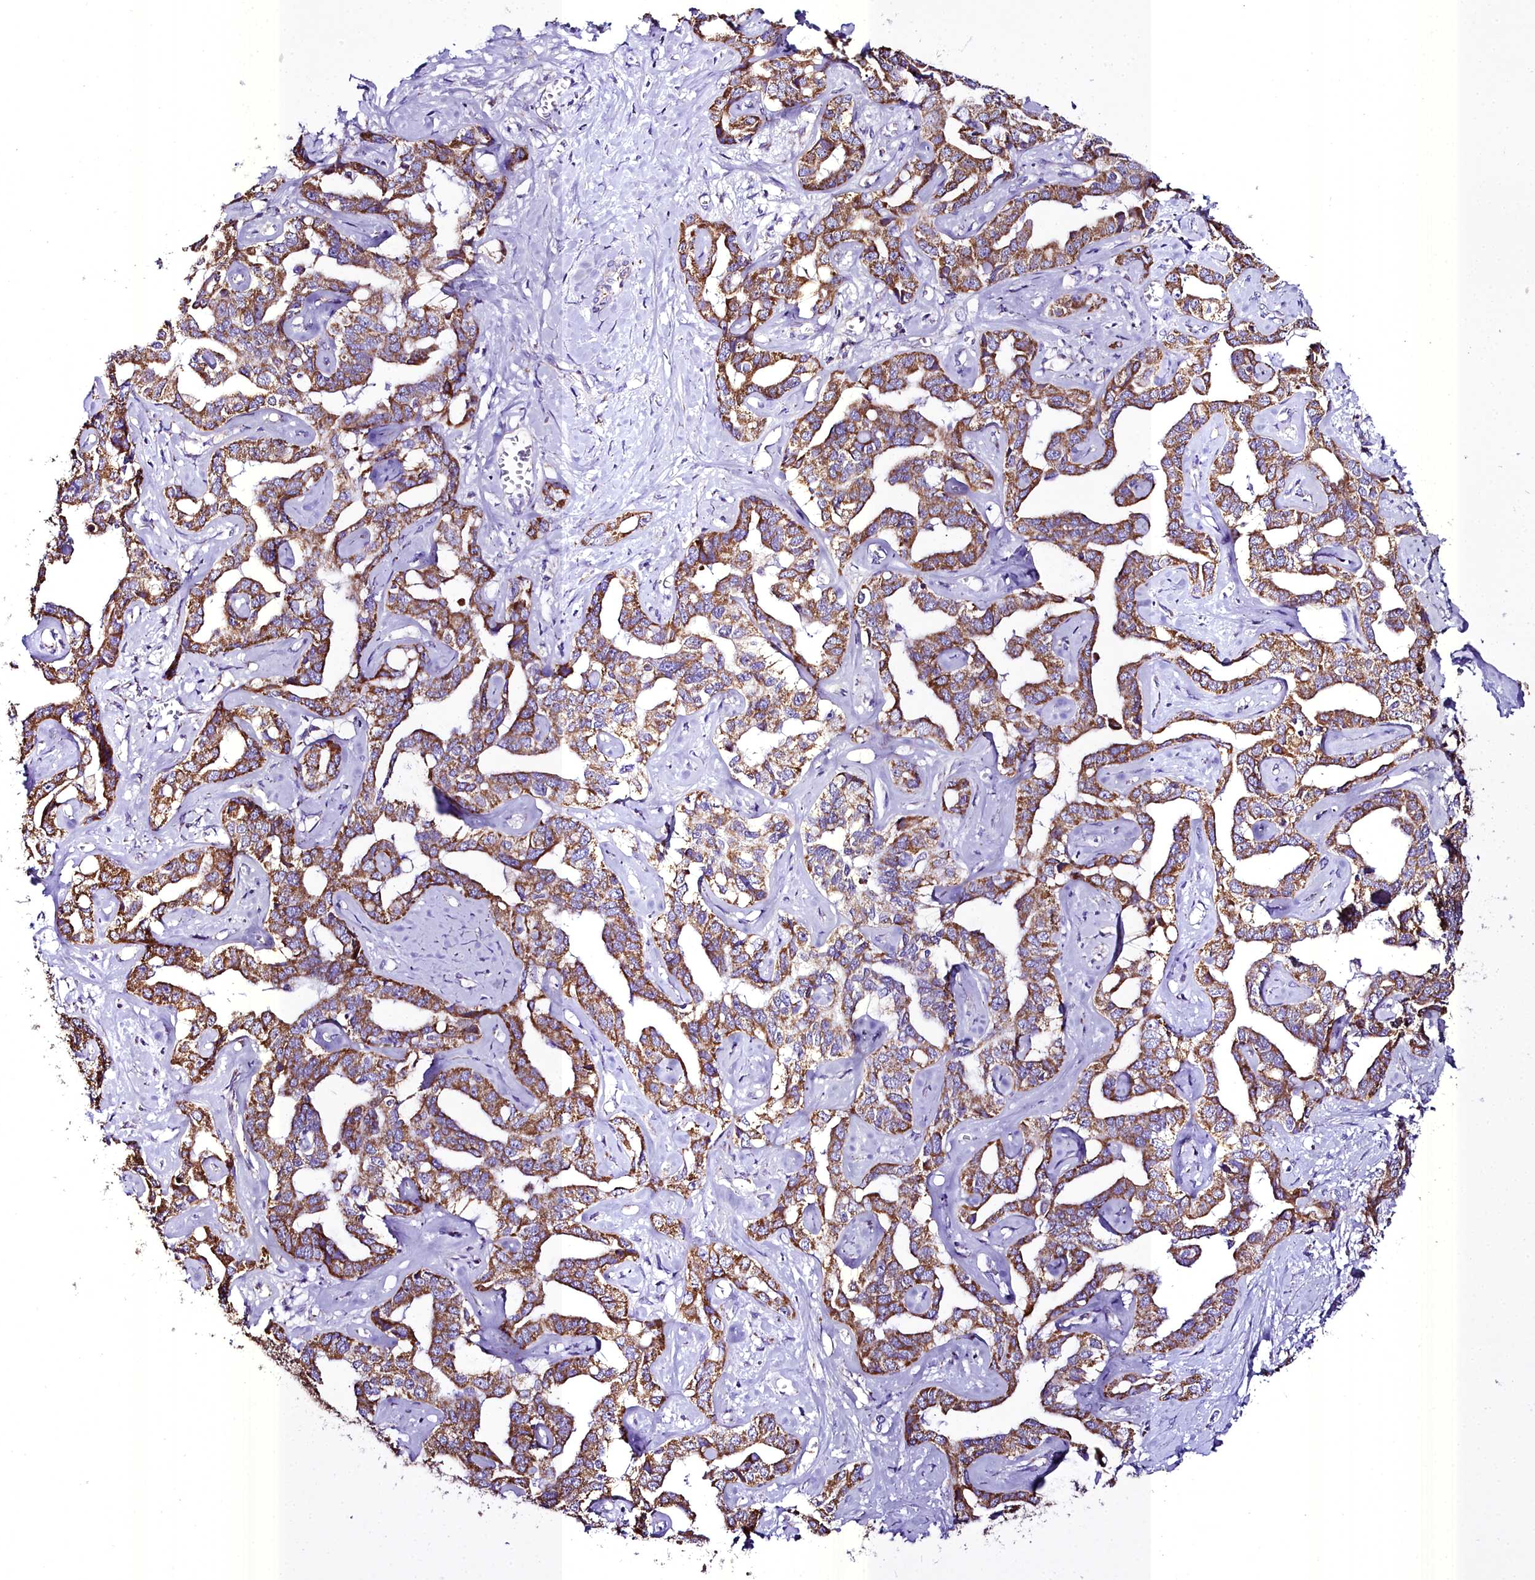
{"staining": {"intensity": "strong", "quantity": ">75%", "location": "cytoplasmic/membranous"}, "tissue": "liver cancer", "cell_type": "Tumor cells", "image_type": "cancer", "snomed": [{"axis": "morphology", "description": "Cholangiocarcinoma"}, {"axis": "topography", "description": "Liver"}], "caption": "A histopathology image of human liver cancer stained for a protein displays strong cytoplasmic/membranous brown staining in tumor cells.", "gene": "WDFY3", "patient": {"sex": "male", "age": 59}}